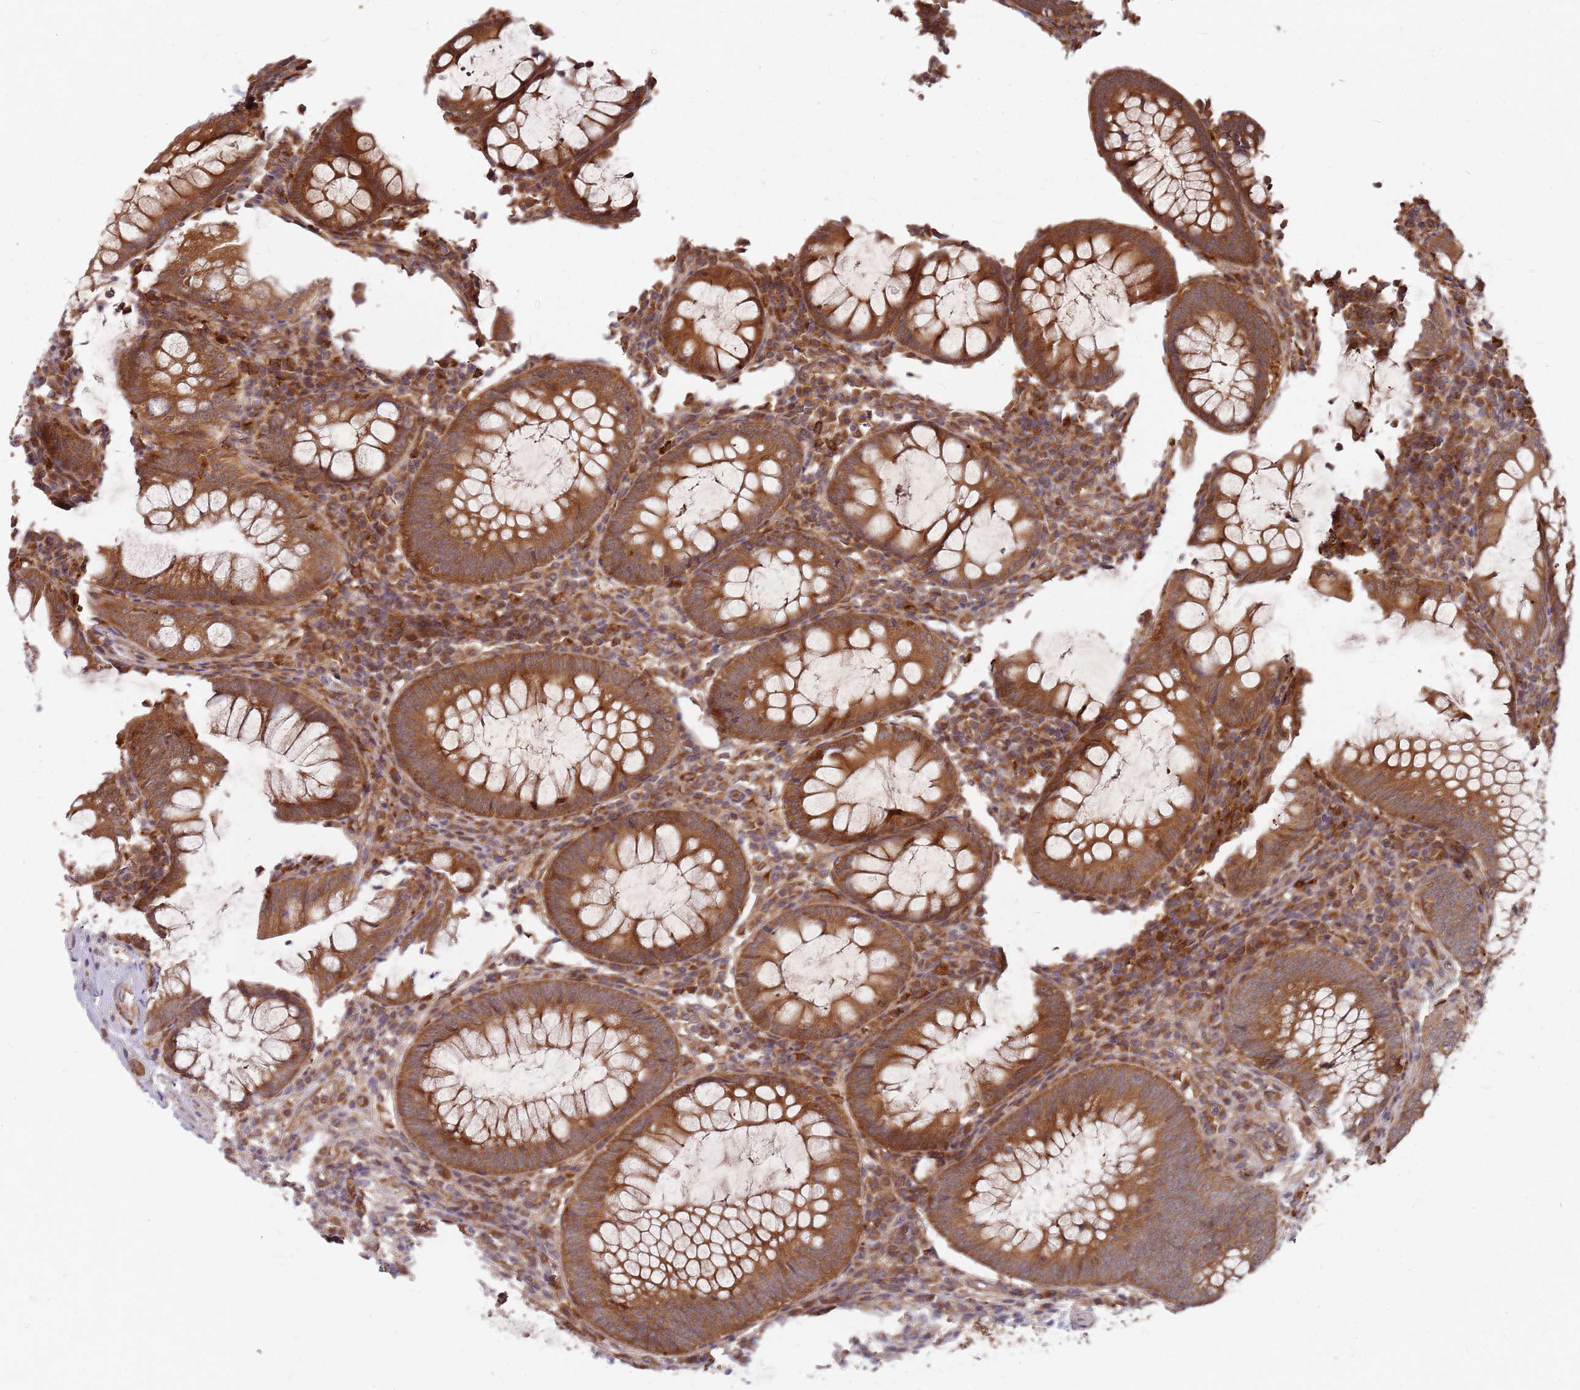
{"staining": {"intensity": "strong", "quantity": ">75%", "location": "cytoplasmic/membranous"}, "tissue": "appendix", "cell_type": "Glandular cells", "image_type": "normal", "snomed": [{"axis": "morphology", "description": "Normal tissue, NOS"}, {"axis": "topography", "description": "Appendix"}], "caption": "Protein staining of normal appendix demonstrates strong cytoplasmic/membranous expression in about >75% of glandular cells. The staining is performed using DAB brown chromogen to label protein expression. The nuclei are counter-stained blue using hematoxylin.", "gene": "TRABD", "patient": {"sex": "male", "age": 83}}